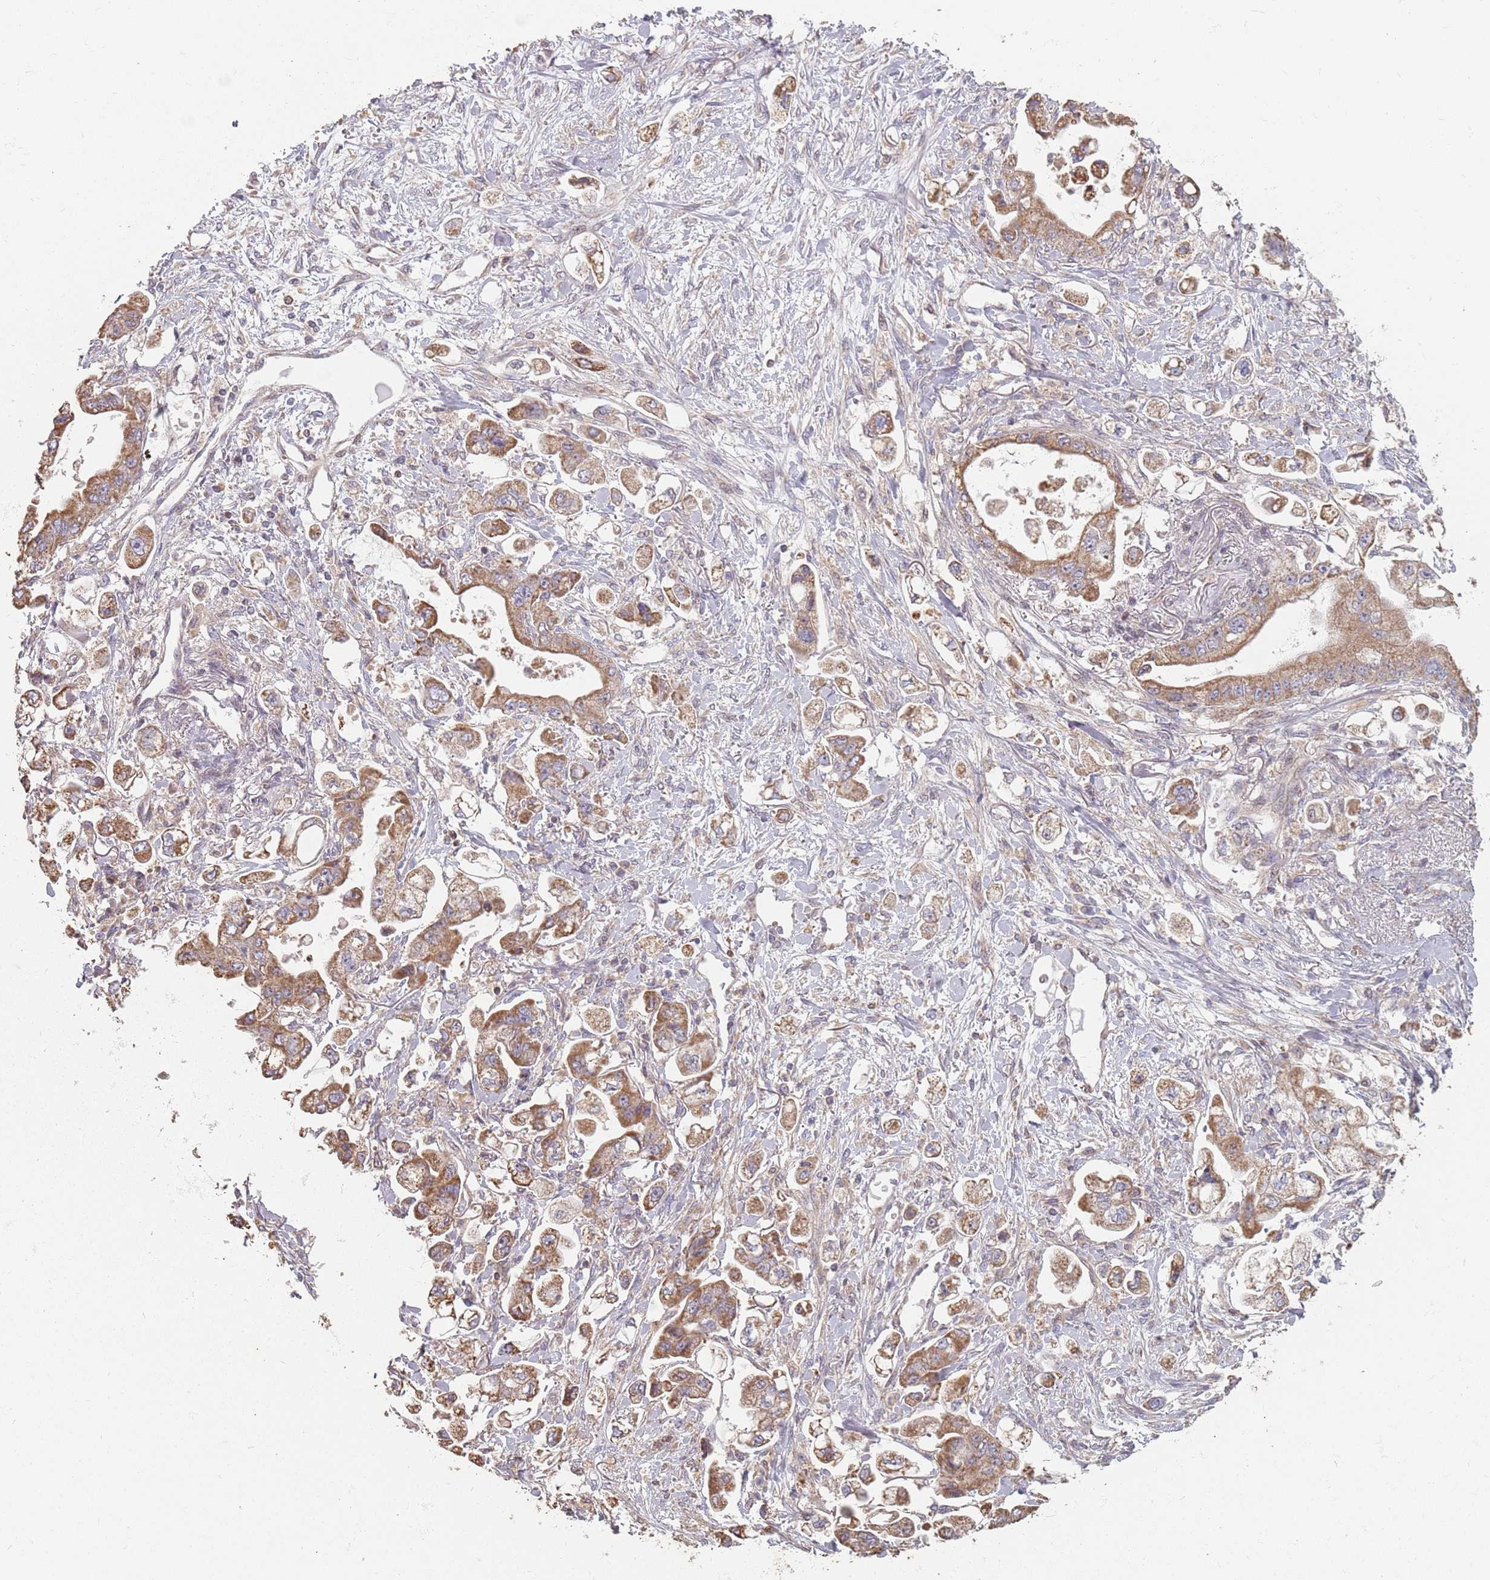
{"staining": {"intensity": "moderate", "quantity": ">75%", "location": "cytoplasmic/membranous"}, "tissue": "stomach cancer", "cell_type": "Tumor cells", "image_type": "cancer", "snomed": [{"axis": "morphology", "description": "Adenocarcinoma, NOS"}, {"axis": "topography", "description": "Stomach"}], "caption": "This is an image of IHC staining of adenocarcinoma (stomach), which shows moderate staining in the cytoplasmic/membranous of tumor cells.", "gene": "VPS52", "patient": {"sex": "male", "age": 62}}